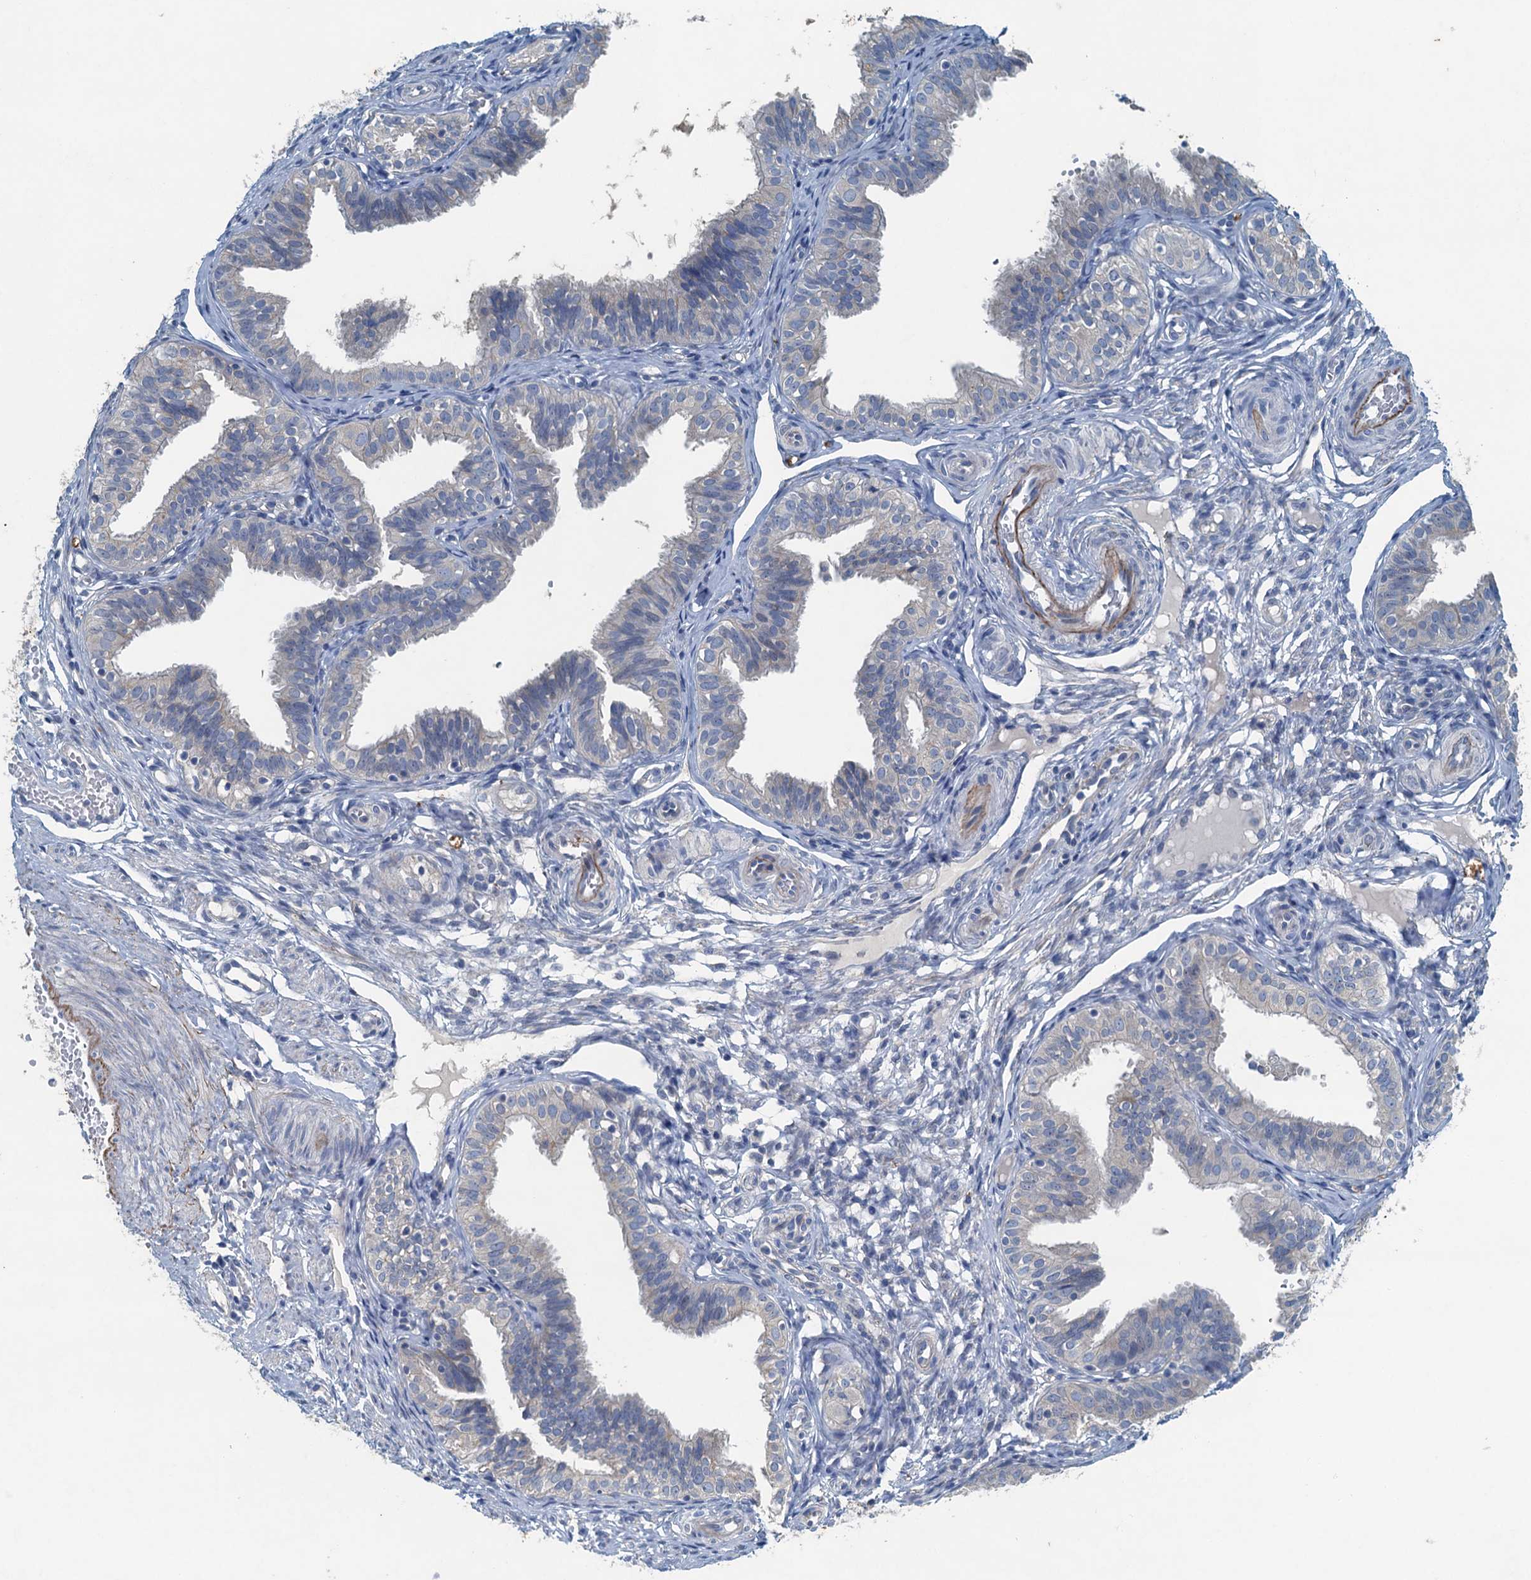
{"staining": {"intensity": "negative", "quantity": "none", "location": "none"}, "tissue": "fallopian tube", "cell_type": "Glandular cells", "image_type": "normal", "snomed": [{"axis": "morphology", "description": "Normal tissue, NOS"}, {"axis": "topography", "description": "Fallopian tube"}], "caption": "The immunohistochemistry image has no significant expression in glandular cells of fallopian tube.", "gene": "CBLIF", "patient": {"sex": "female", "age": 35}}